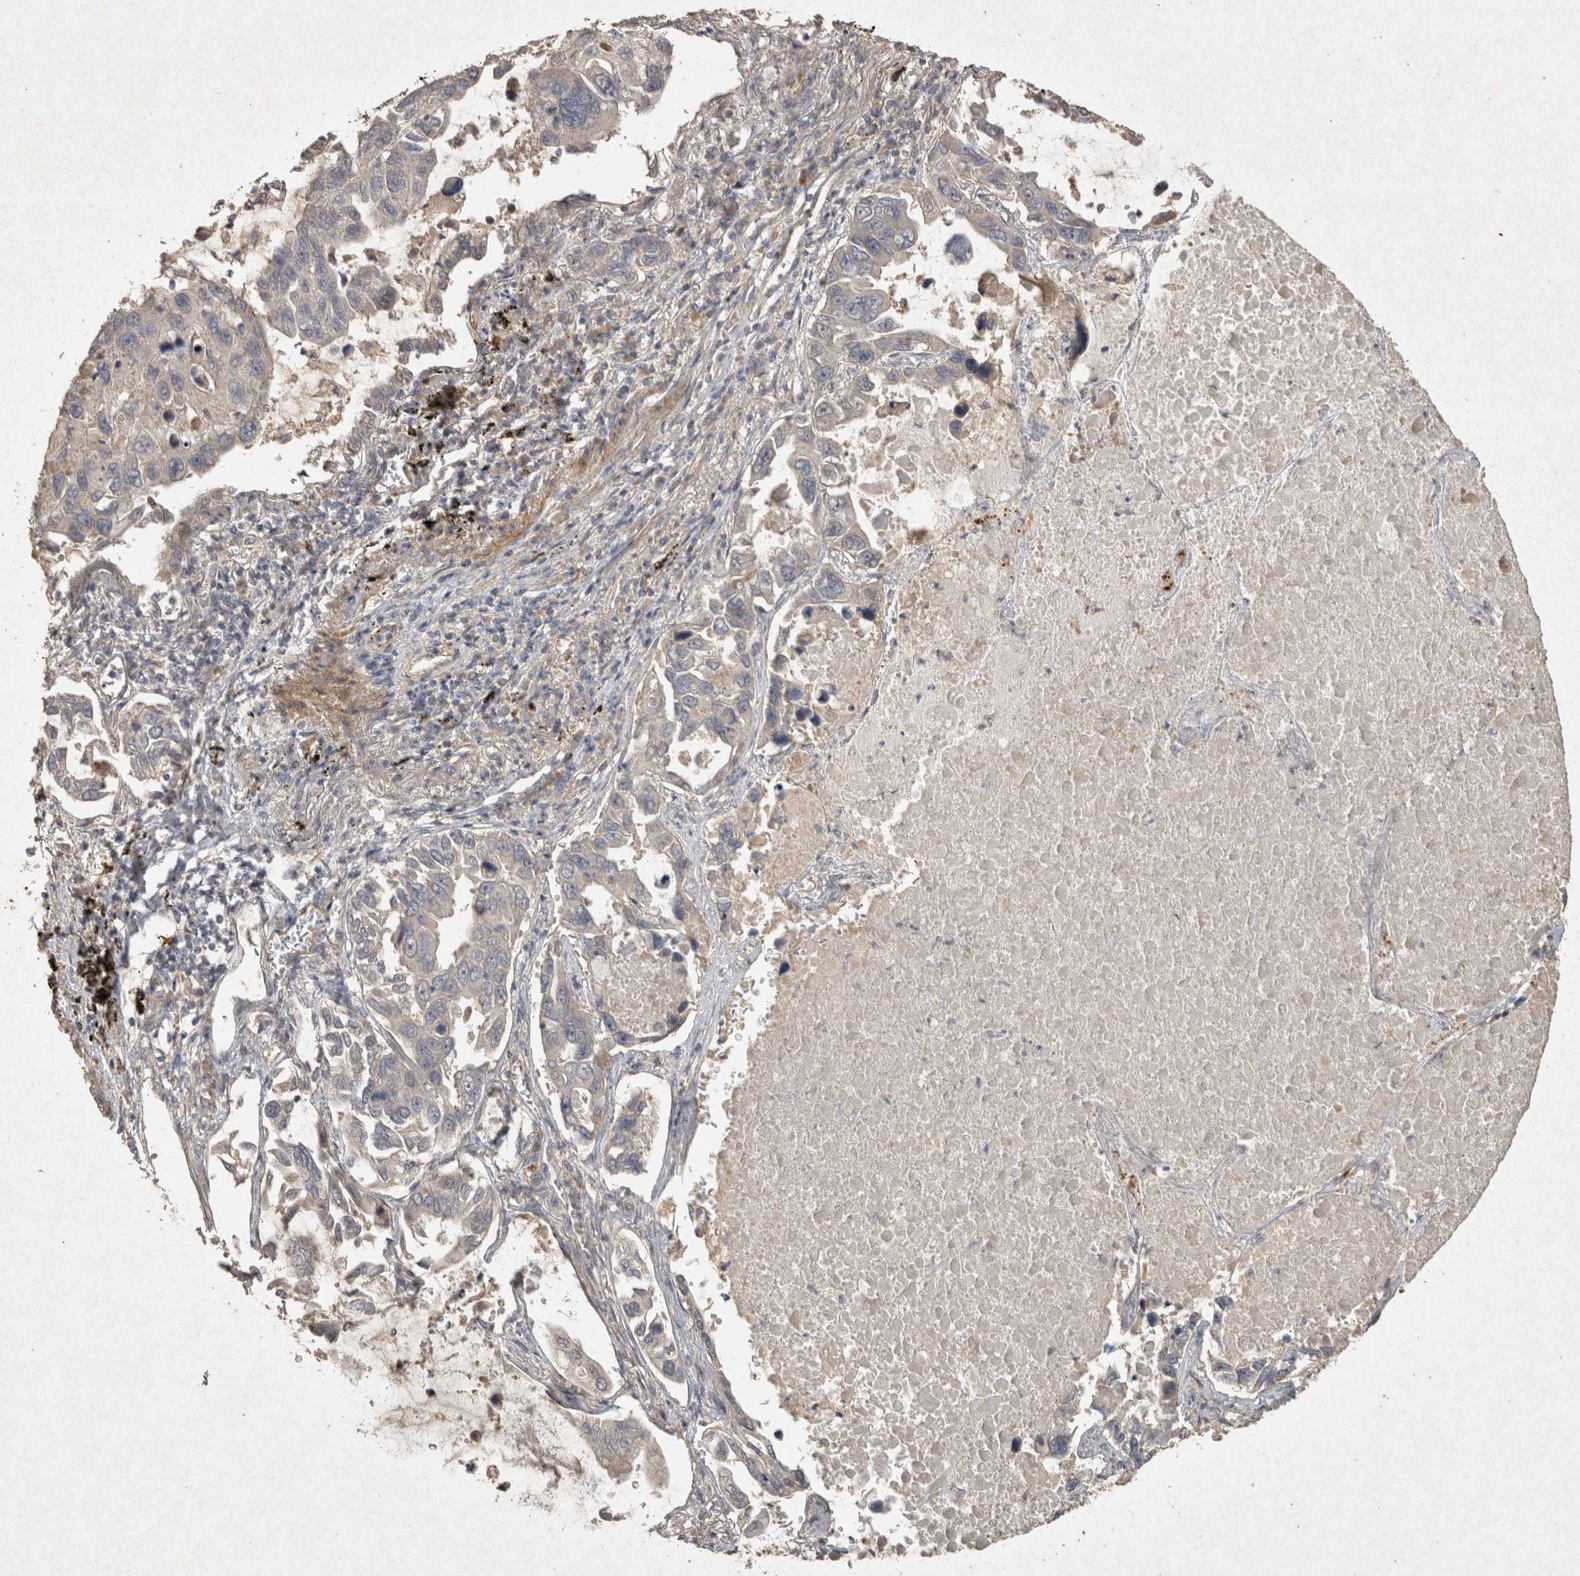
{"staining": {"intensity": "weak", "quantity": "<25%", "location": "cytoplasmic/membranous"}, "tissue": "lung cancer", "cell_type": "Tumor cells", "image_type": "cancer", "snomed": [{"axis": "morphology", "description": "Adenocarcinoma, NOS"}, {"axis": "topography", "description": "Lung"}], "caption": "A histopathology image of adenocarcinoma (lung) stained for a protein reveals no brown staining in tumor cells.", "gene": "OSTN", "patient": {"sex": "male", "age": 64}}